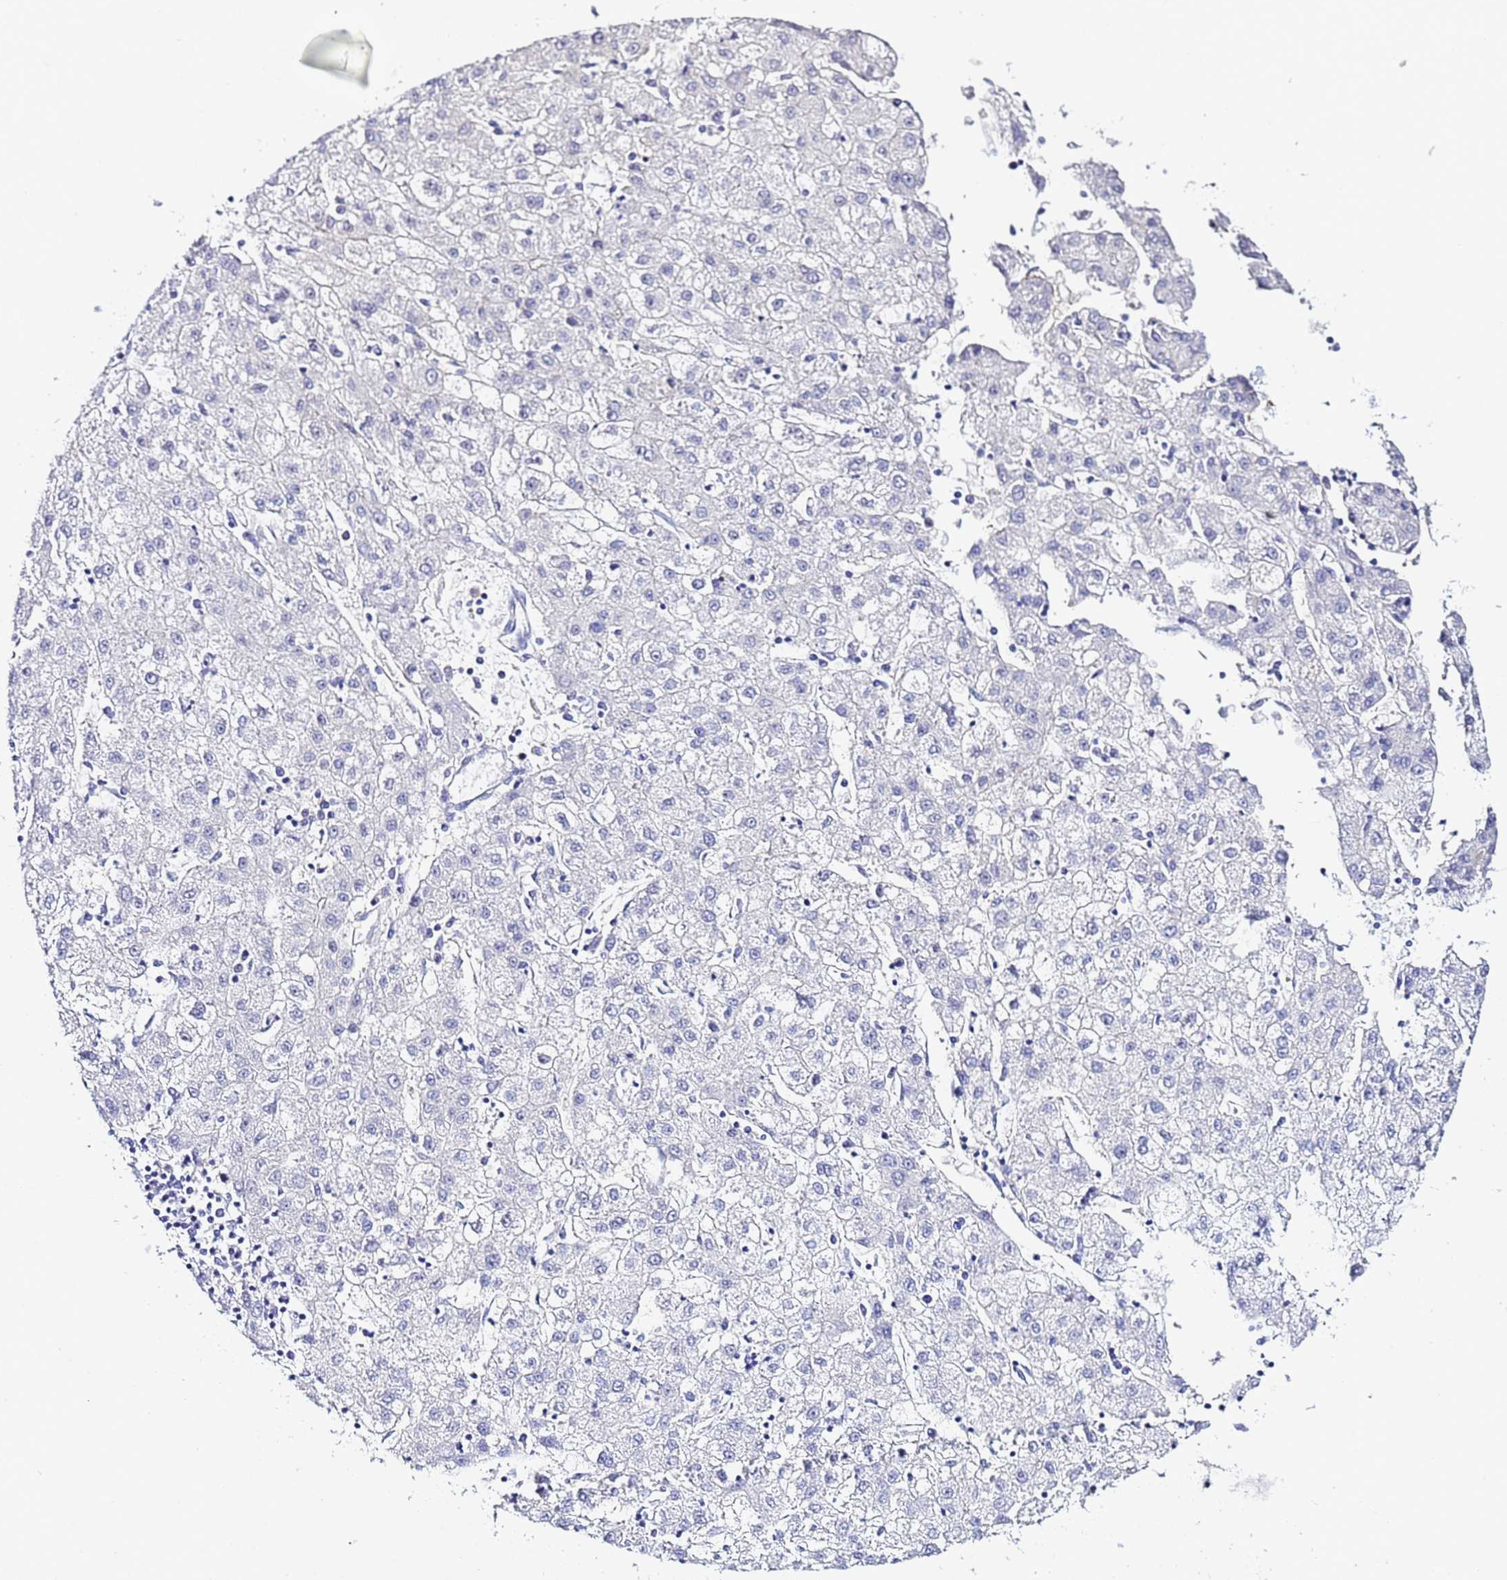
{"staining": {"intensity": "negative", "quantity": "none", "location": "none"}, "tissue": "liver cancer", "cell_type": "Tumor cells", "image_type": "cancer", "snomed": [{"axis": "morphology", "description": "Carcinoma, Hepatocellular, NOS"}, {"axis": "topography", "description": "Liver"}], "caption": "Tumor cells show no significant expression in liver cancer.", "gene": "ACTL6B", "patient": {"sex": "male", "age": 72}}